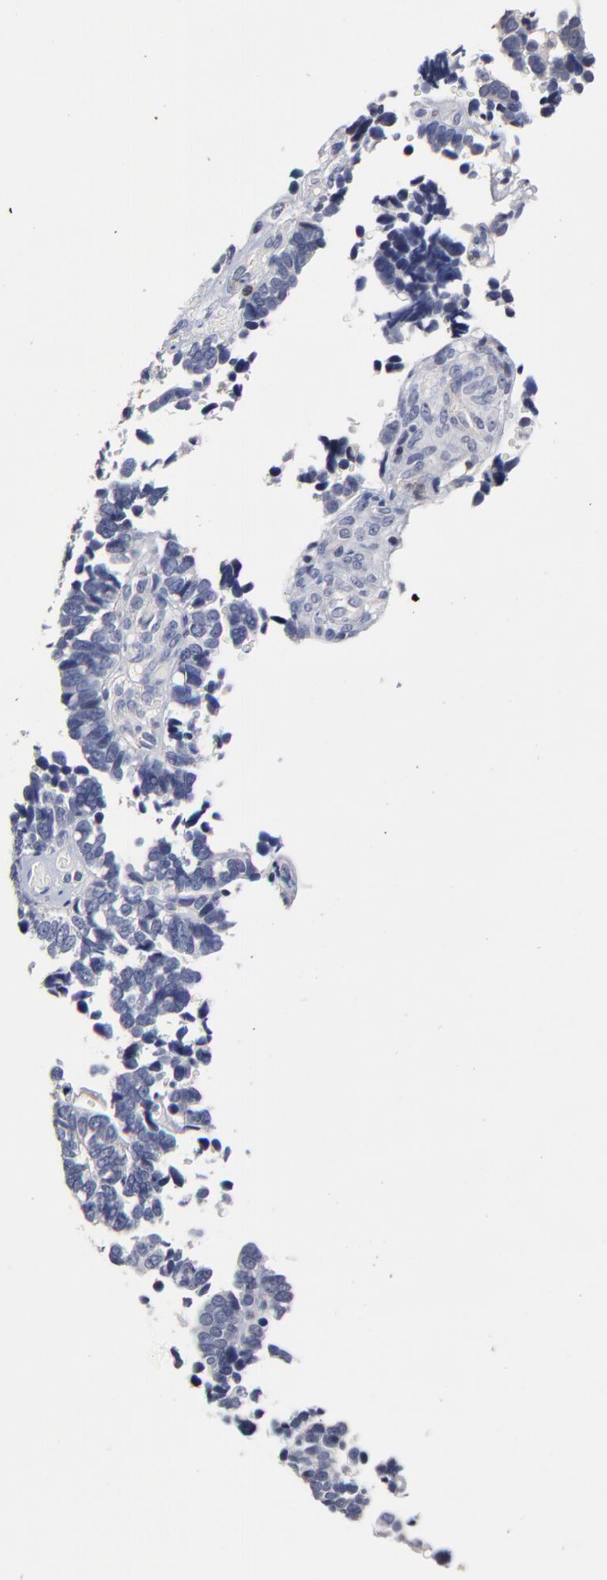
{"staining": {"intensity": "negative", "quantity": "none", "location": "none"}, "tissue": "ovarian cancer", "cell_type": "Tumor cells", "image_type": "cancer", "snomed": [{"axis": "morphology", "description": "Cystadenocarcinoma, serous, NOS"}, {"axis": "topography", "description": "Ovary"}], "caption": "High magnification brightfield microscopy of ovarian serous cystadenocarcinoma stained with DAB (3,3'-diaminobenzidine) (brown) and counterstained with hematoxylin (blue): tumor cells show no significant expression.", "gene": "TRAT1", "patient": {"sex": "female", "age": 77}}